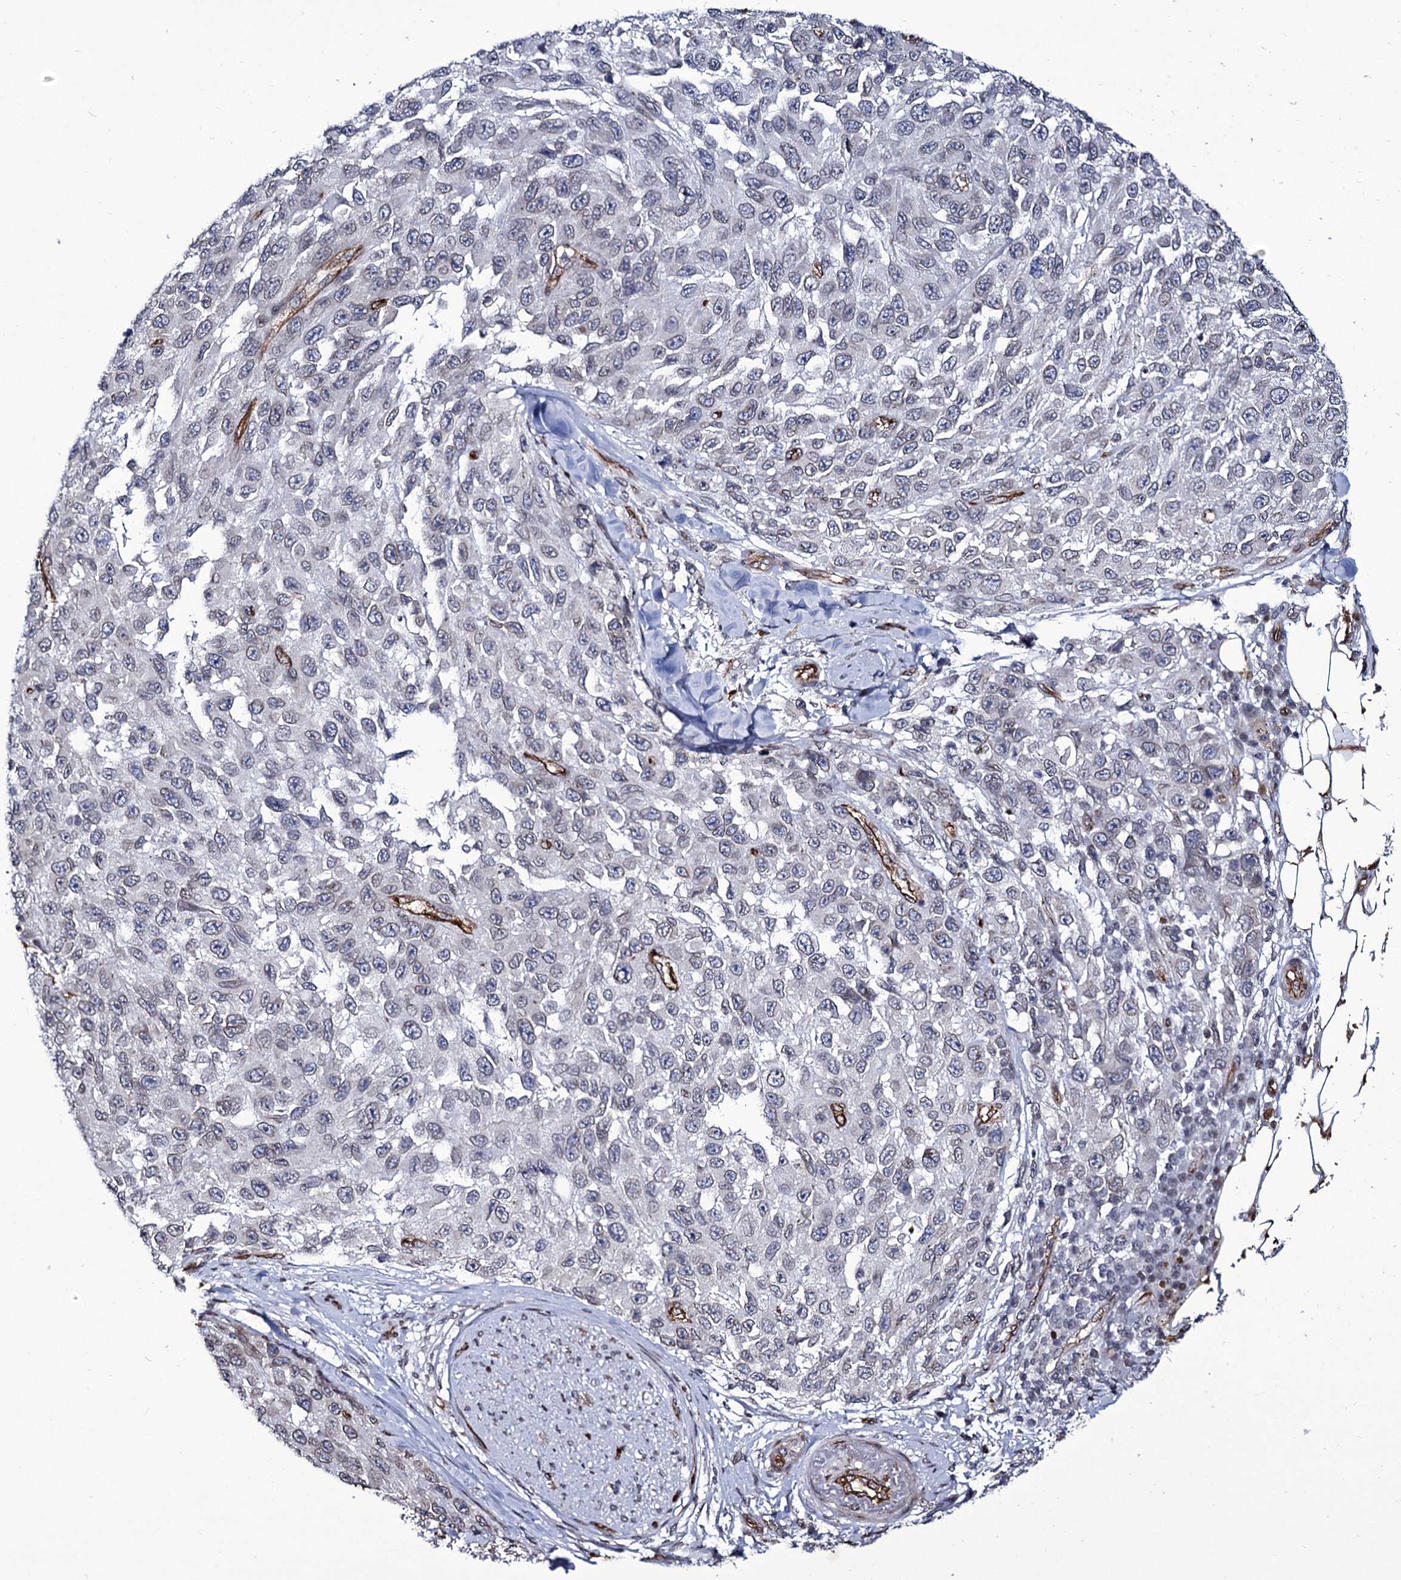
{"staining": {"intensity": "negative", "quantity": "none", "location": "none"}, "tissue": "melanoma", "cell_type": "Tumor cells", "image_type": "cancer", "snomed": [{"axis": "morphology", "description": "Normal tissue, NOS"}, {"axis": "morphology", "description": "Malignant melanoma, NOS"}, {"axis": "topography", "description": "Skin"}], "caption": "Malignant melanoma was stained to show a protein in brown. There is no significant positivity in tumor cells. (DAB immunohistochemistry visualized using brightfield microscopy, high magnification).", "gene": "ZC3H12C", "patient": {"sex": "female", "age": 96}}